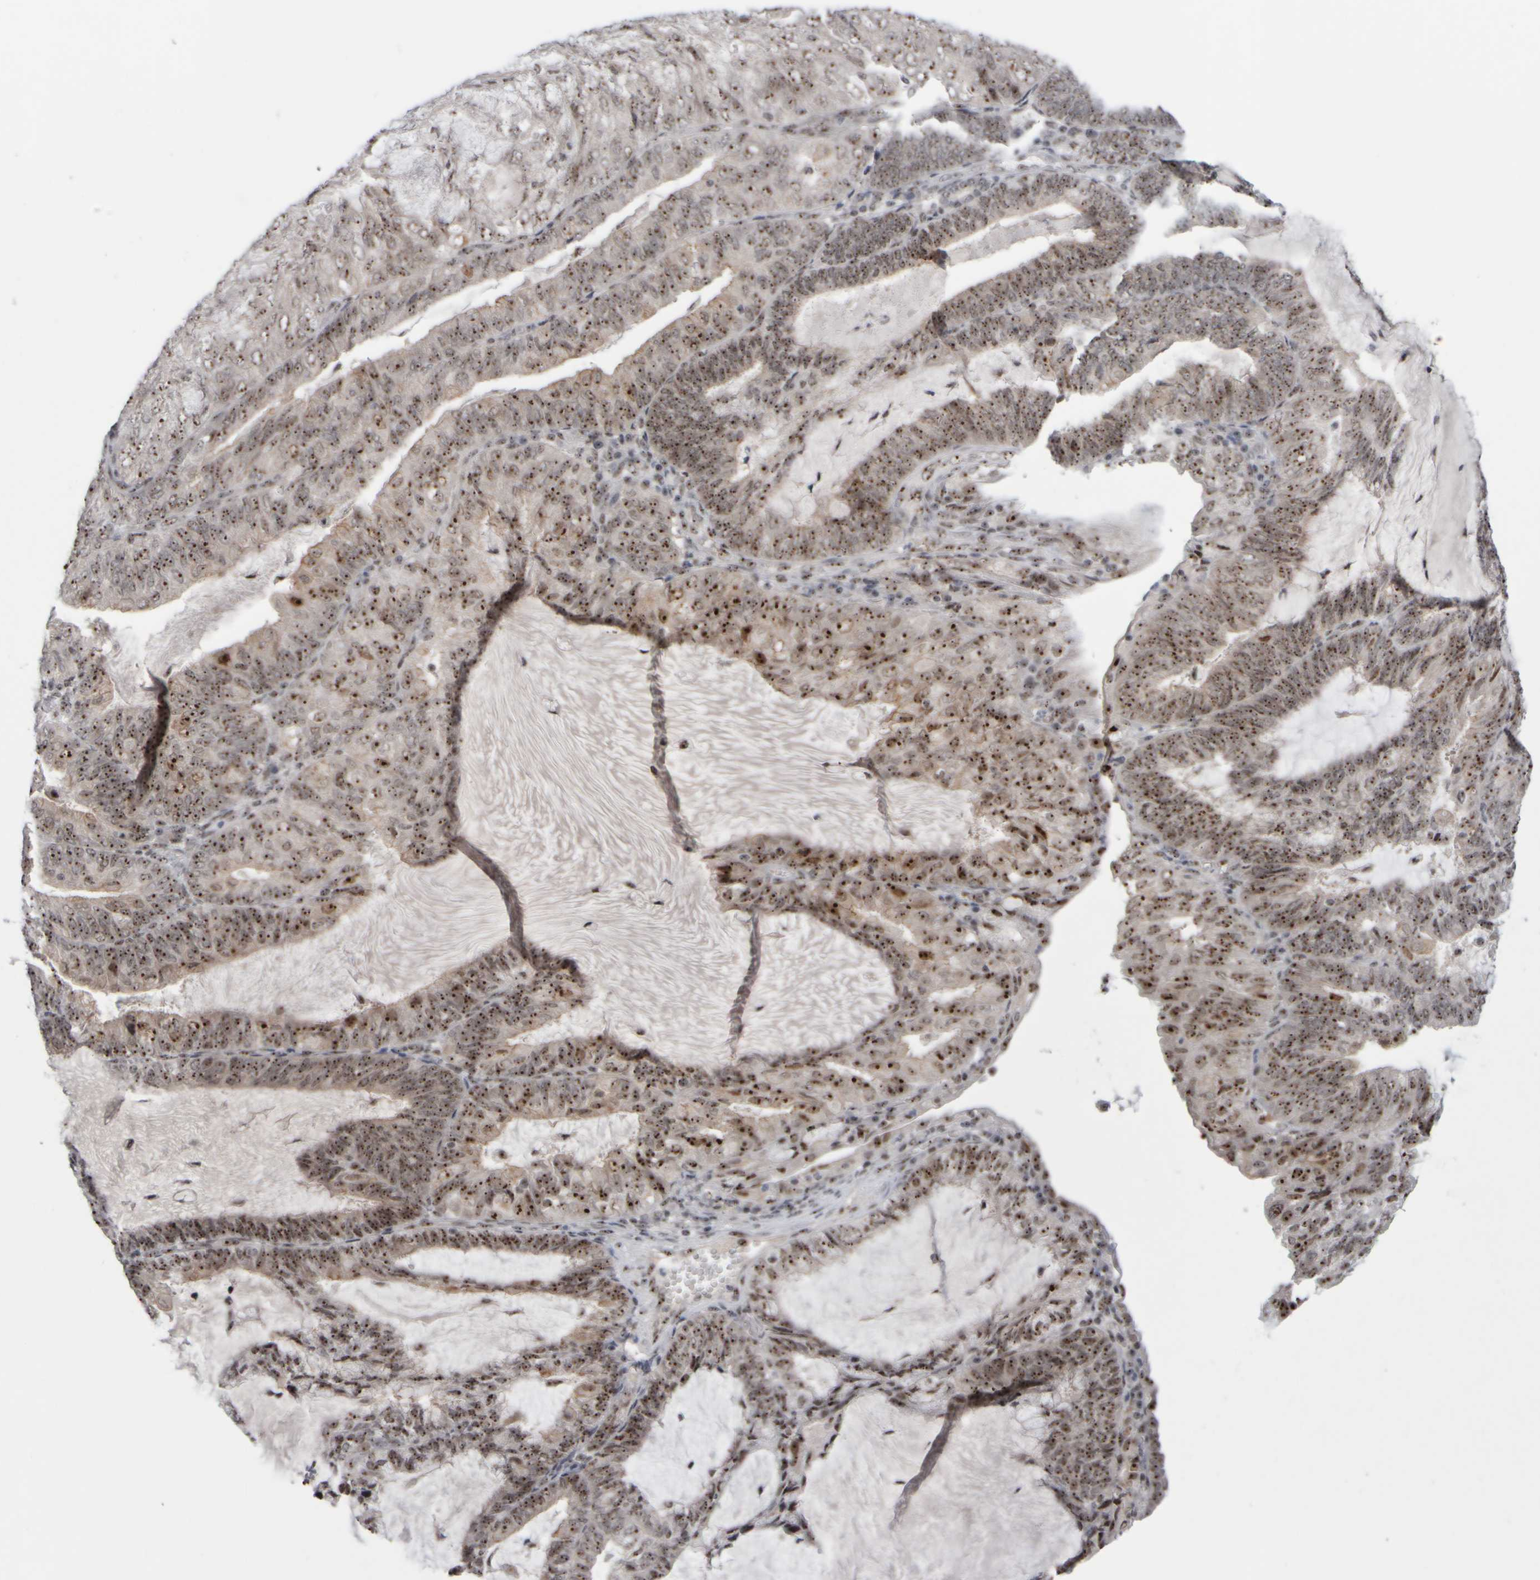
{"staining": {"intensity": "moderate", "quantity": ">75%", "location": "nuclear"}, "tissue": "endometrial cancer", "cell_type": "Tumor cells", "image_type": "cancer", "snomed": [{"axis": "morphology", "description": "Adenocarcinoma, NOS"}, {"axis": "topography", "description": "Endometrium"}], "caption": "Immunohistochemistry of endometrial adenocarcinoma shows medium levels of moderate nuclear staining in approximately >75% of tumor cells.", "gene": "SURF6", "patient": {"sex": "female", "age": 81}}